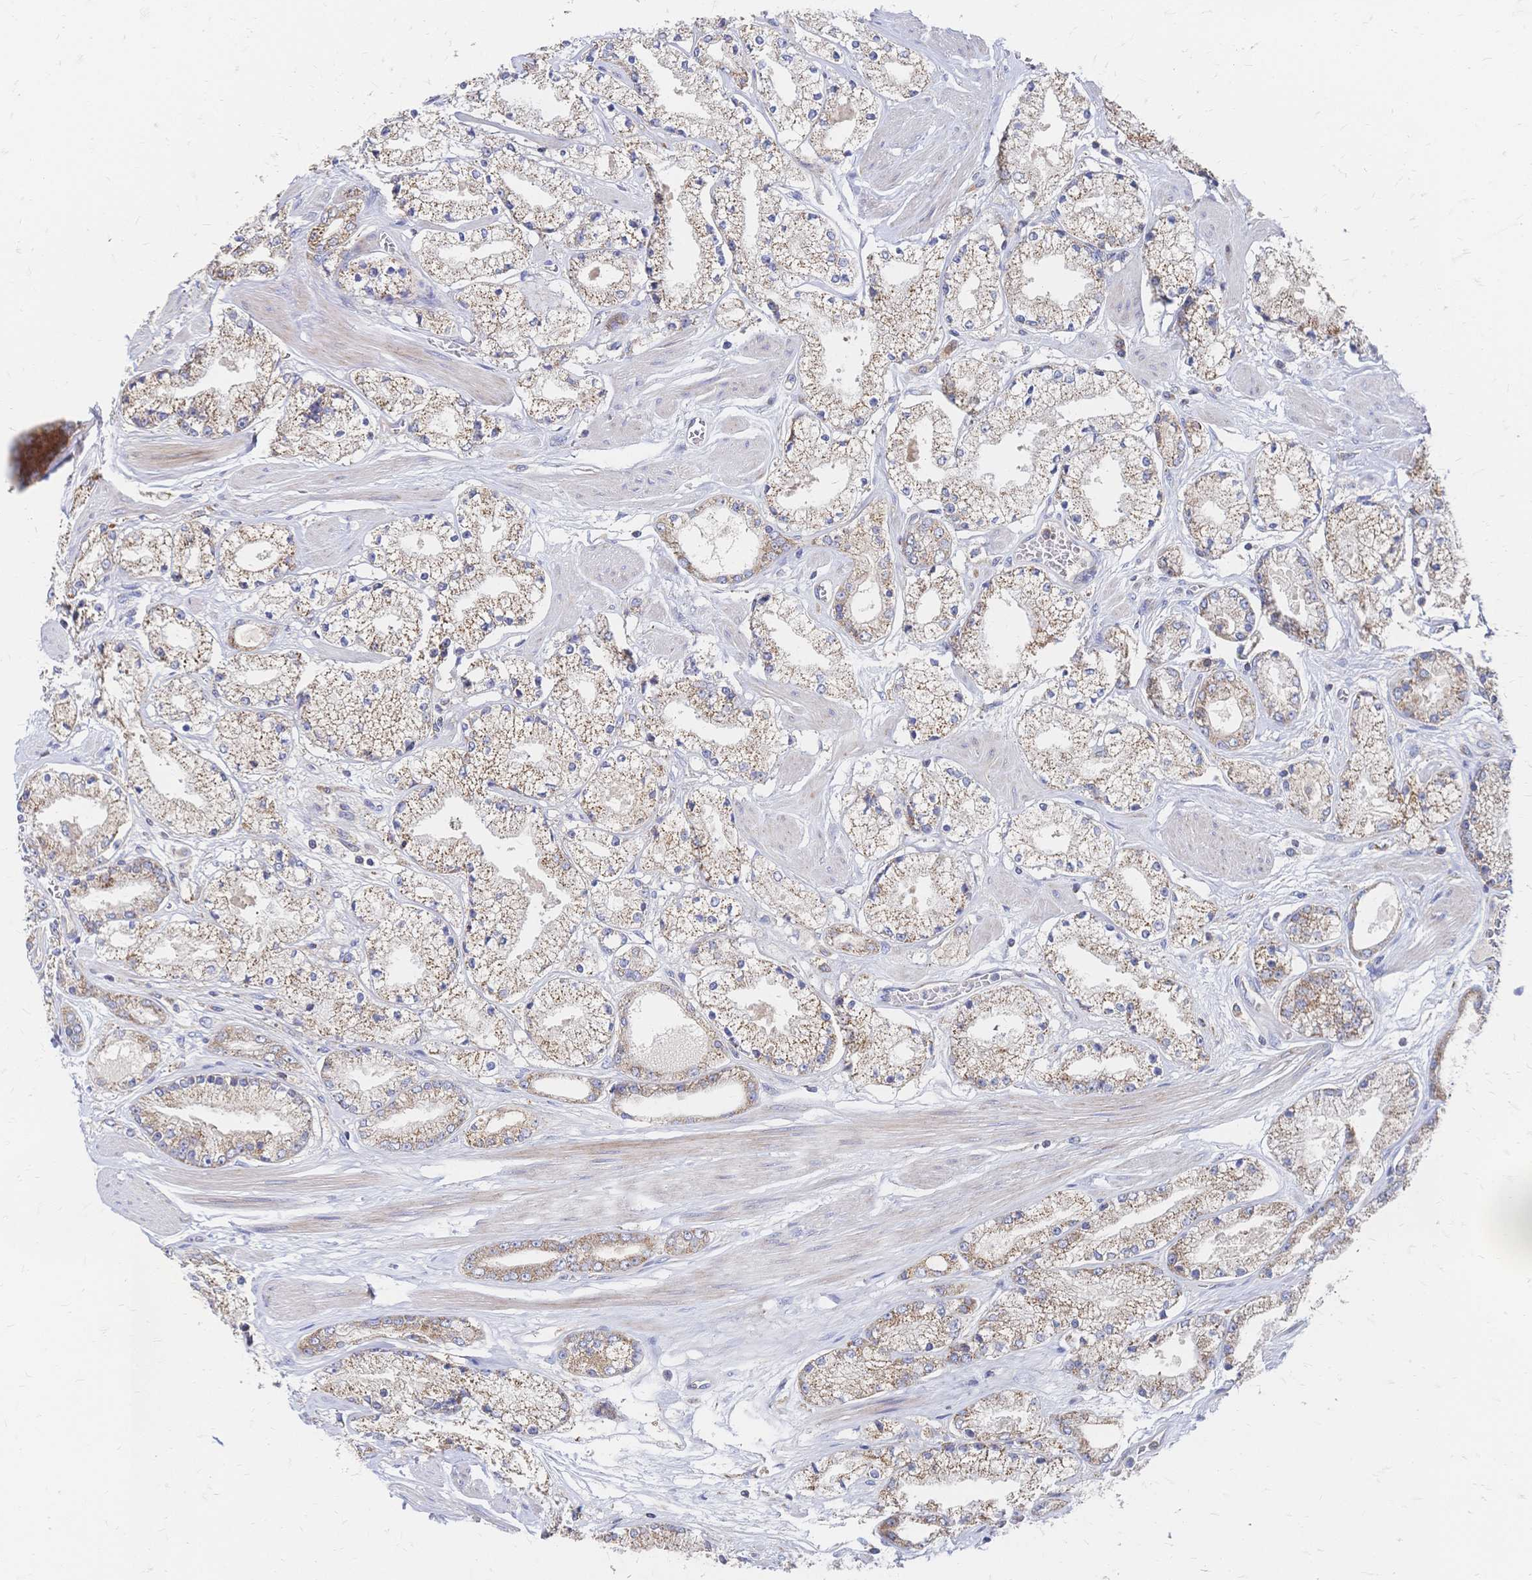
{"staining": {"intensity": "moderate", "quantity": ">75%", "location": "cytoplasmic/membranous"}, "tissue": "prostate cancer", "cell_type": "Tumor cells", "image_type": "cancer", "snomed": [{"axis": "morphology", "description": "Adenocarcinoma, High grade"}, {"axis": "topography", "description": "Prostate"}], "caption": "A high-resolution histopathology image shows IHC staining of high-grade adenocarcinoma (prostate), which demonstrates moderate cytoplasmic/membranous positivity in about >75% of tumor cells. Nuclei are stained in blue.", "gene": "SORBS1", "patient": {"sex": "male", "age": 63}}